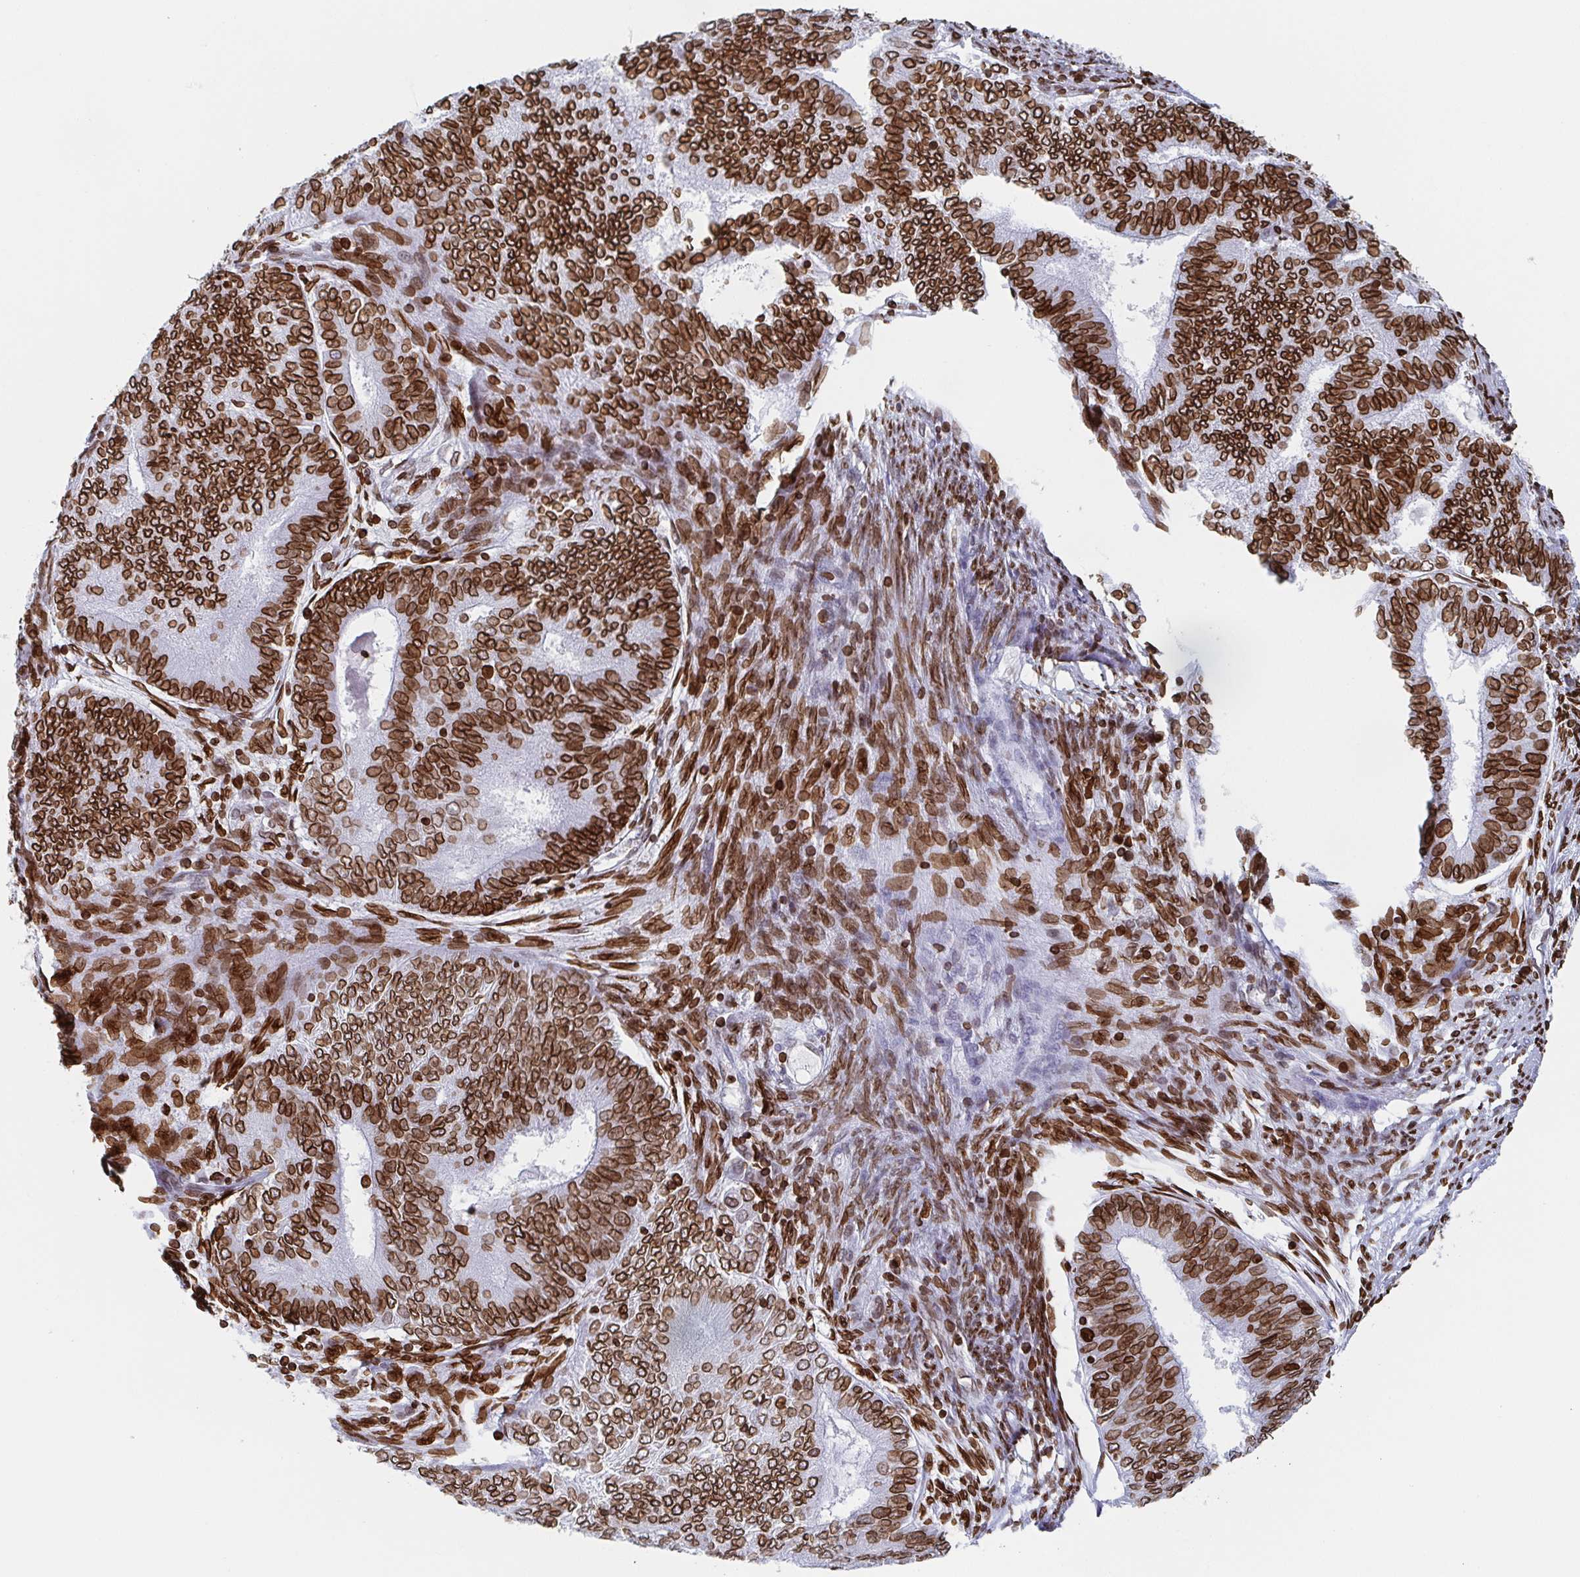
{"staining": {"intensity": "strong", "quantity": ">75%", "location": "cytoplasmic/membranous,nuclear"}, "tissue": "endometrial cancer", "cell_type": "Tumor cells", "image_type": "cancer", "snomed": [{"axis": "morphology", "description": "Adenocarcinoma, NOS"}, {"axis": "topography", "description": "Endometrium"}], "caption": "Adenocarcinoma (endometrial) was stained to show a protein in brown. There is high levels of strong cytoplasmic/membranous and nuclear positivity in approximately >75% of tumor cells. Nuclei are stained in blue.", "gene": "BTBD7", "patient": {"sex": "female", "age": 62}}